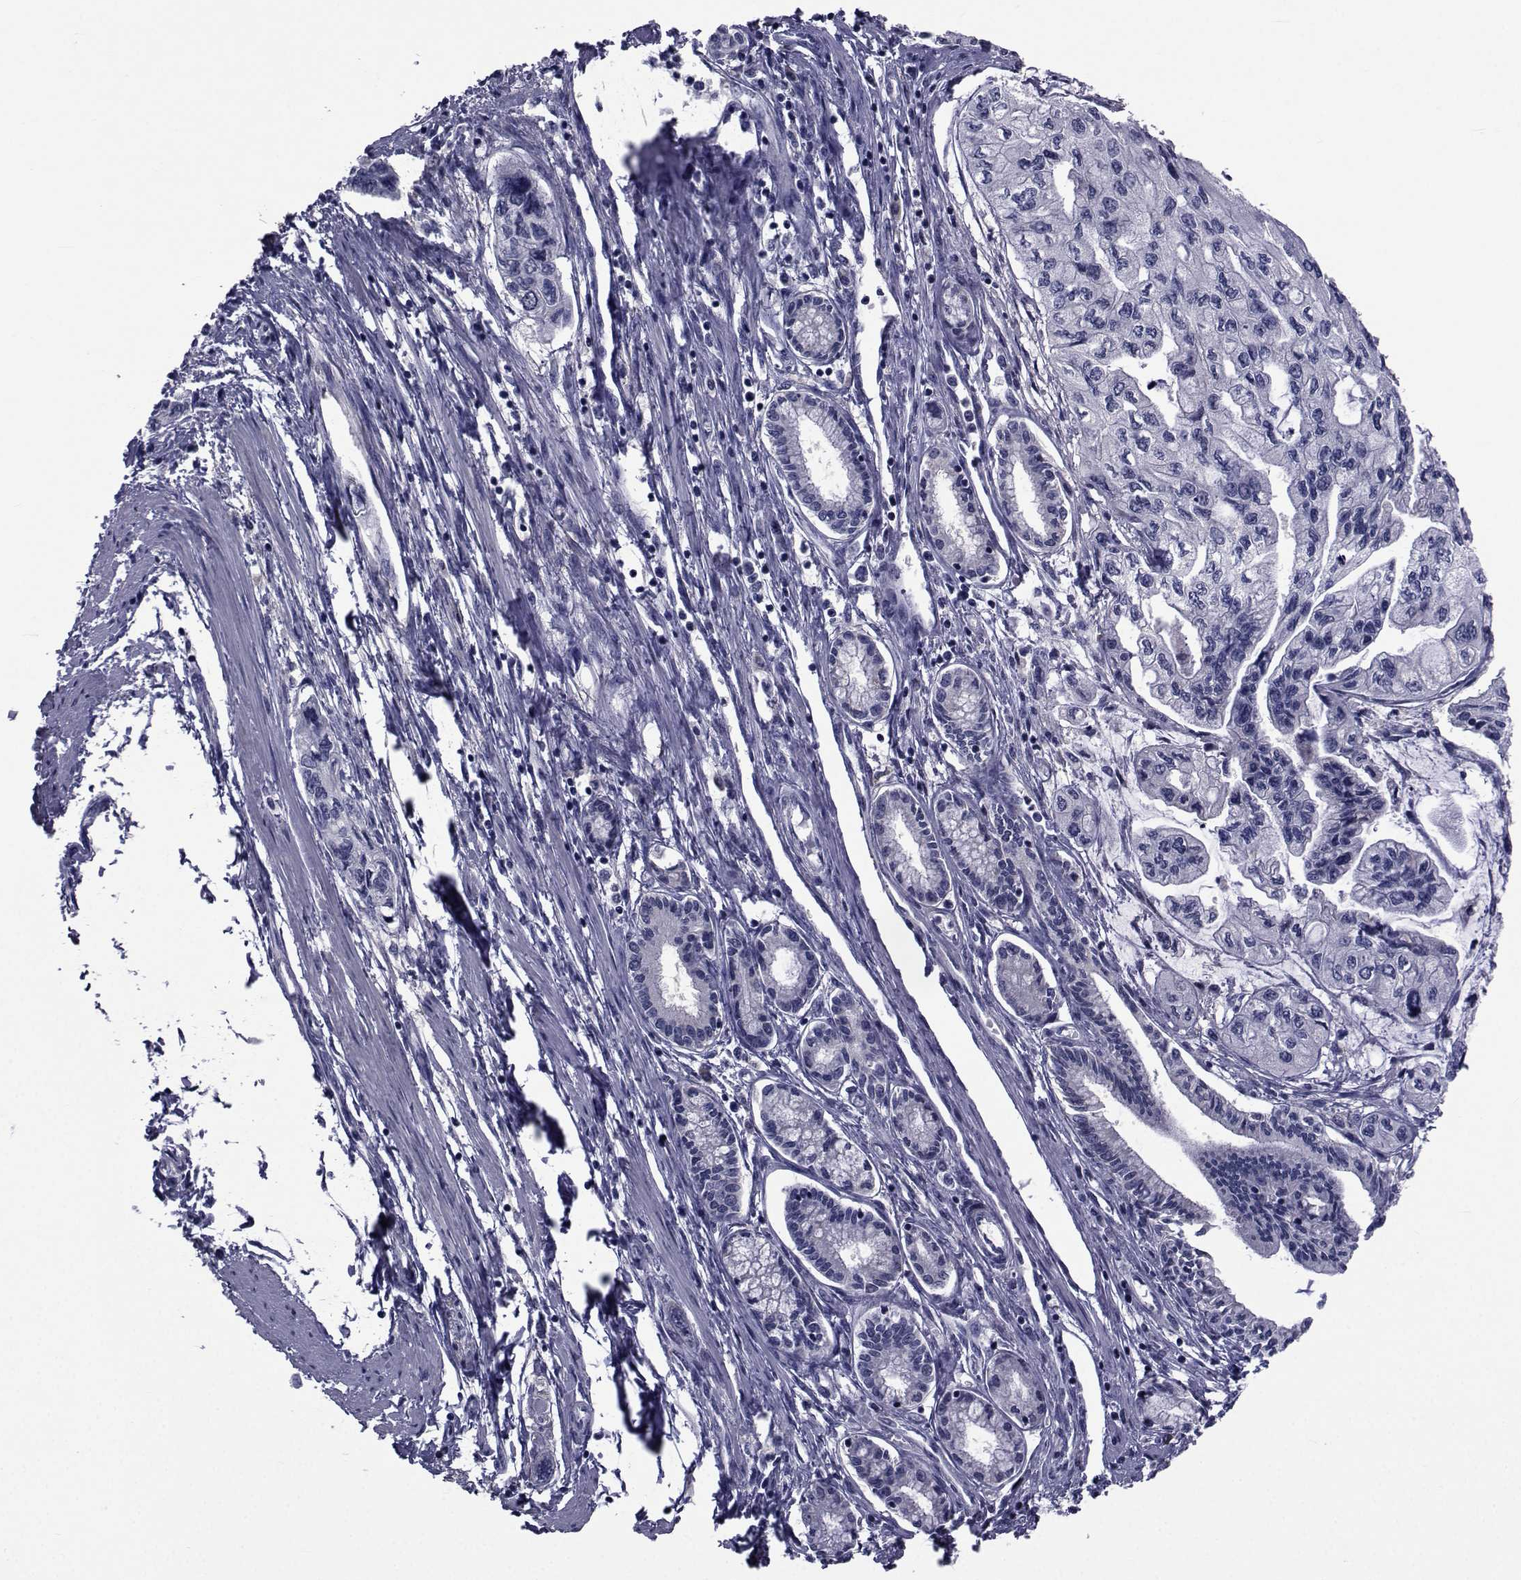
{"staining": {"intensity": "negative", "quantity": "none", "location": "none"}, "tissue": "pancreatic cancer", "cell_type": "Tumor cells", "image_type": "cancer", "snomed": [{"axis": "morphology", "description": "Adenocarcinoma, NOS"}, {"axis": "topography", "description": "Pancreas"}], "caption": "A high-resolution histopathology image shows immunohistochemistry (IHC) staining of pancreatic cancer (adenocarcinoma), which demonstrates no significant staining in tumor cells.", "gene": "SEMA5B", "patient": {"sex": "female", "age": 76}}